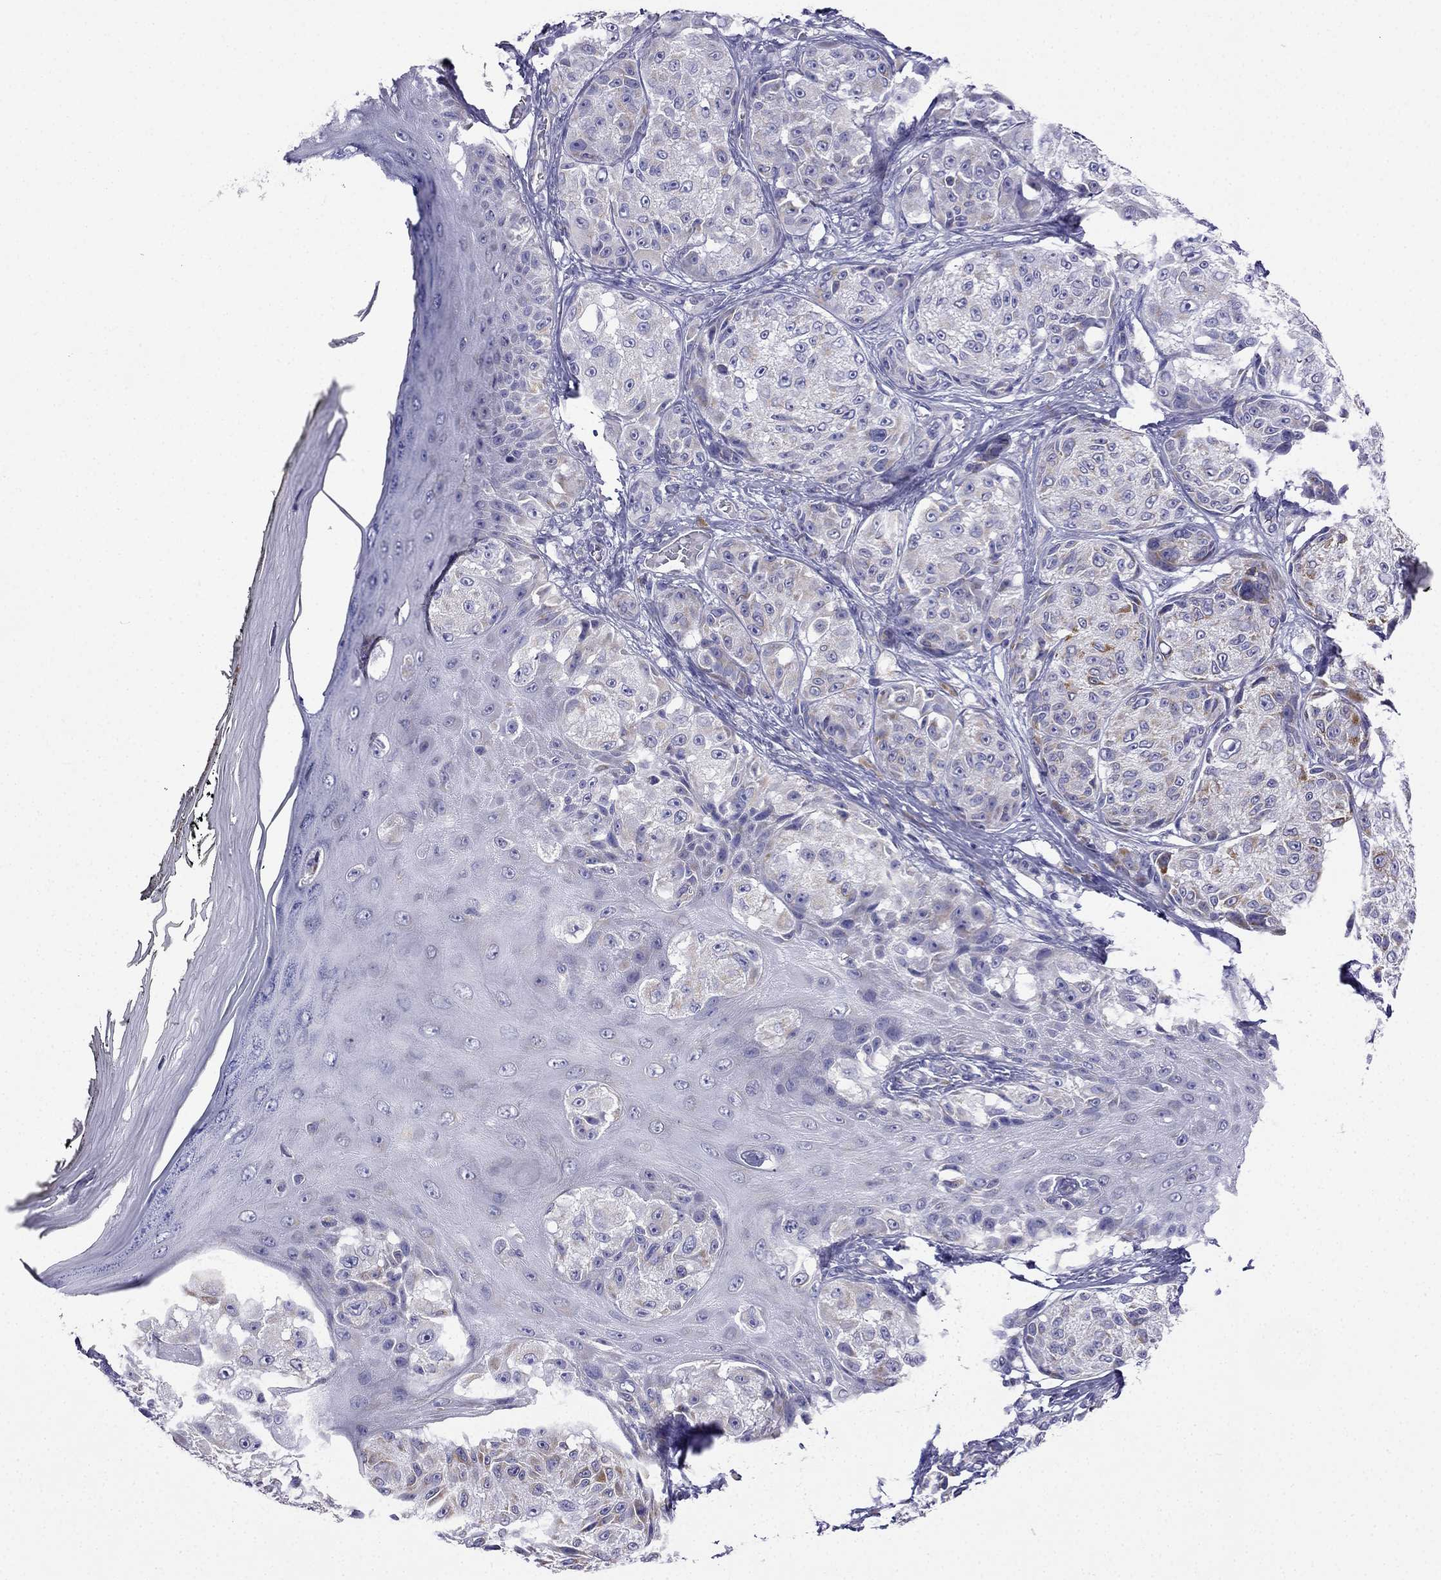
{"staining": {"intensity": "weak", "quantity": "<25%", "location": "cytoplasmic/membranous"}, "tissue": "melanoma", "cell_type": "Tumor cells", "image_type": "cancer", "snomed": [{"axis": "morphology", "description": "Malignant melanoma, NOS"}, {"axis": "topography", "description": "Skin"}], "caption": "This micrograph is of melanoma stained with immunohistochemistry (IHC) to label a protein in brown with the nuclei are counter-stained blue. There is no positivity in tumor cells.", "gene": "KIF5A", "patient": {"sex": "male", "age": 61}}